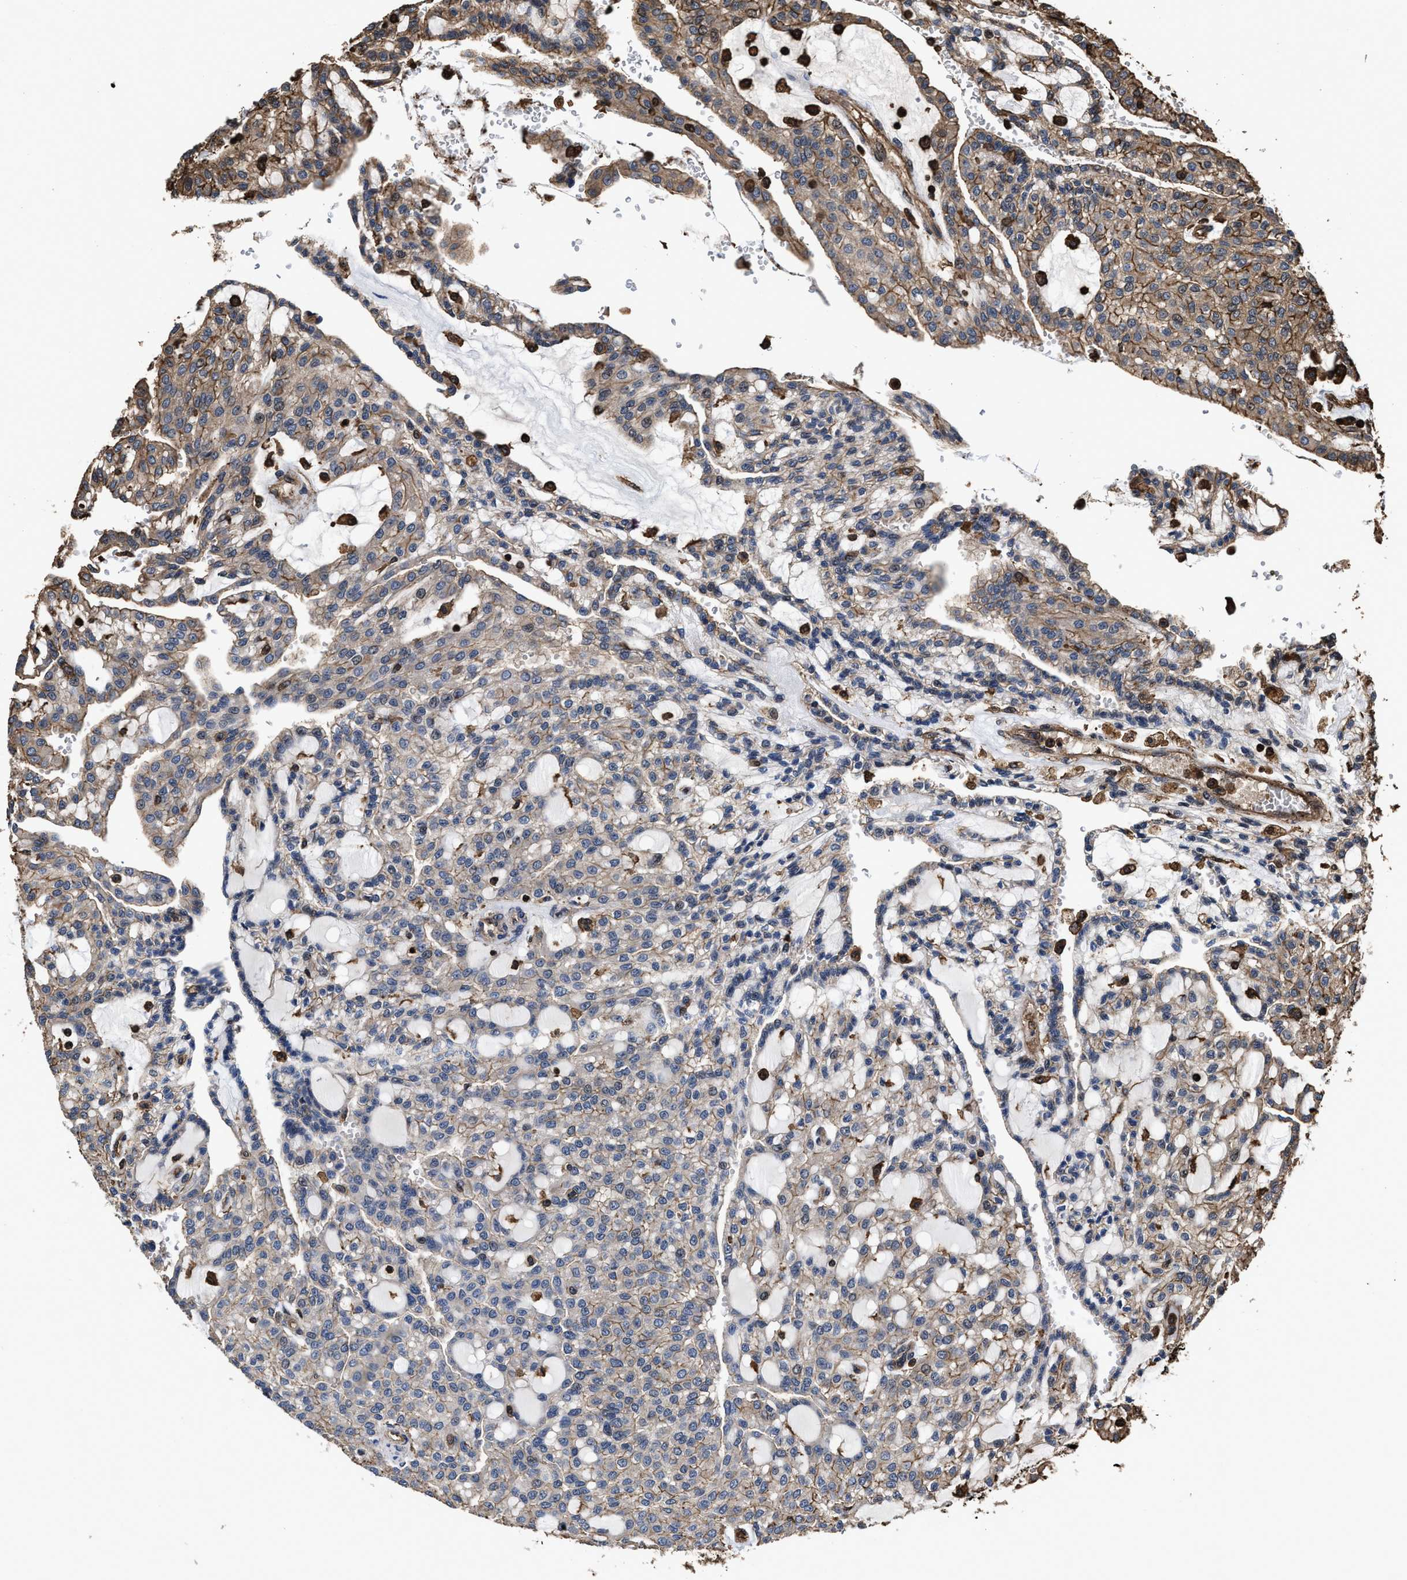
{"staining": {"intensity": "weak", "quantity": "25%-75%", "location": "cytoplasmic/membranous"}, "tissue": "renal cancer", "cell_type": "Tumor cells", "image_type": "cancer", "snomed": [{"axis": "morphology", "description": "Adenocarcinoma, NOS"}, {"axis": "topography", "description": "Kidney"}], "caption": "Immunohistochemical staining of human adenocarcinoma (renal) reveals low levels of weak cytoplasmic/membranous expression in approximately 25%-75% of tumor cells. (DAB IHC, brown staining for protein, blue staining for nuclei).", "gene": "KBTBD2", "patient": {"sex": "male", "age": 63}}